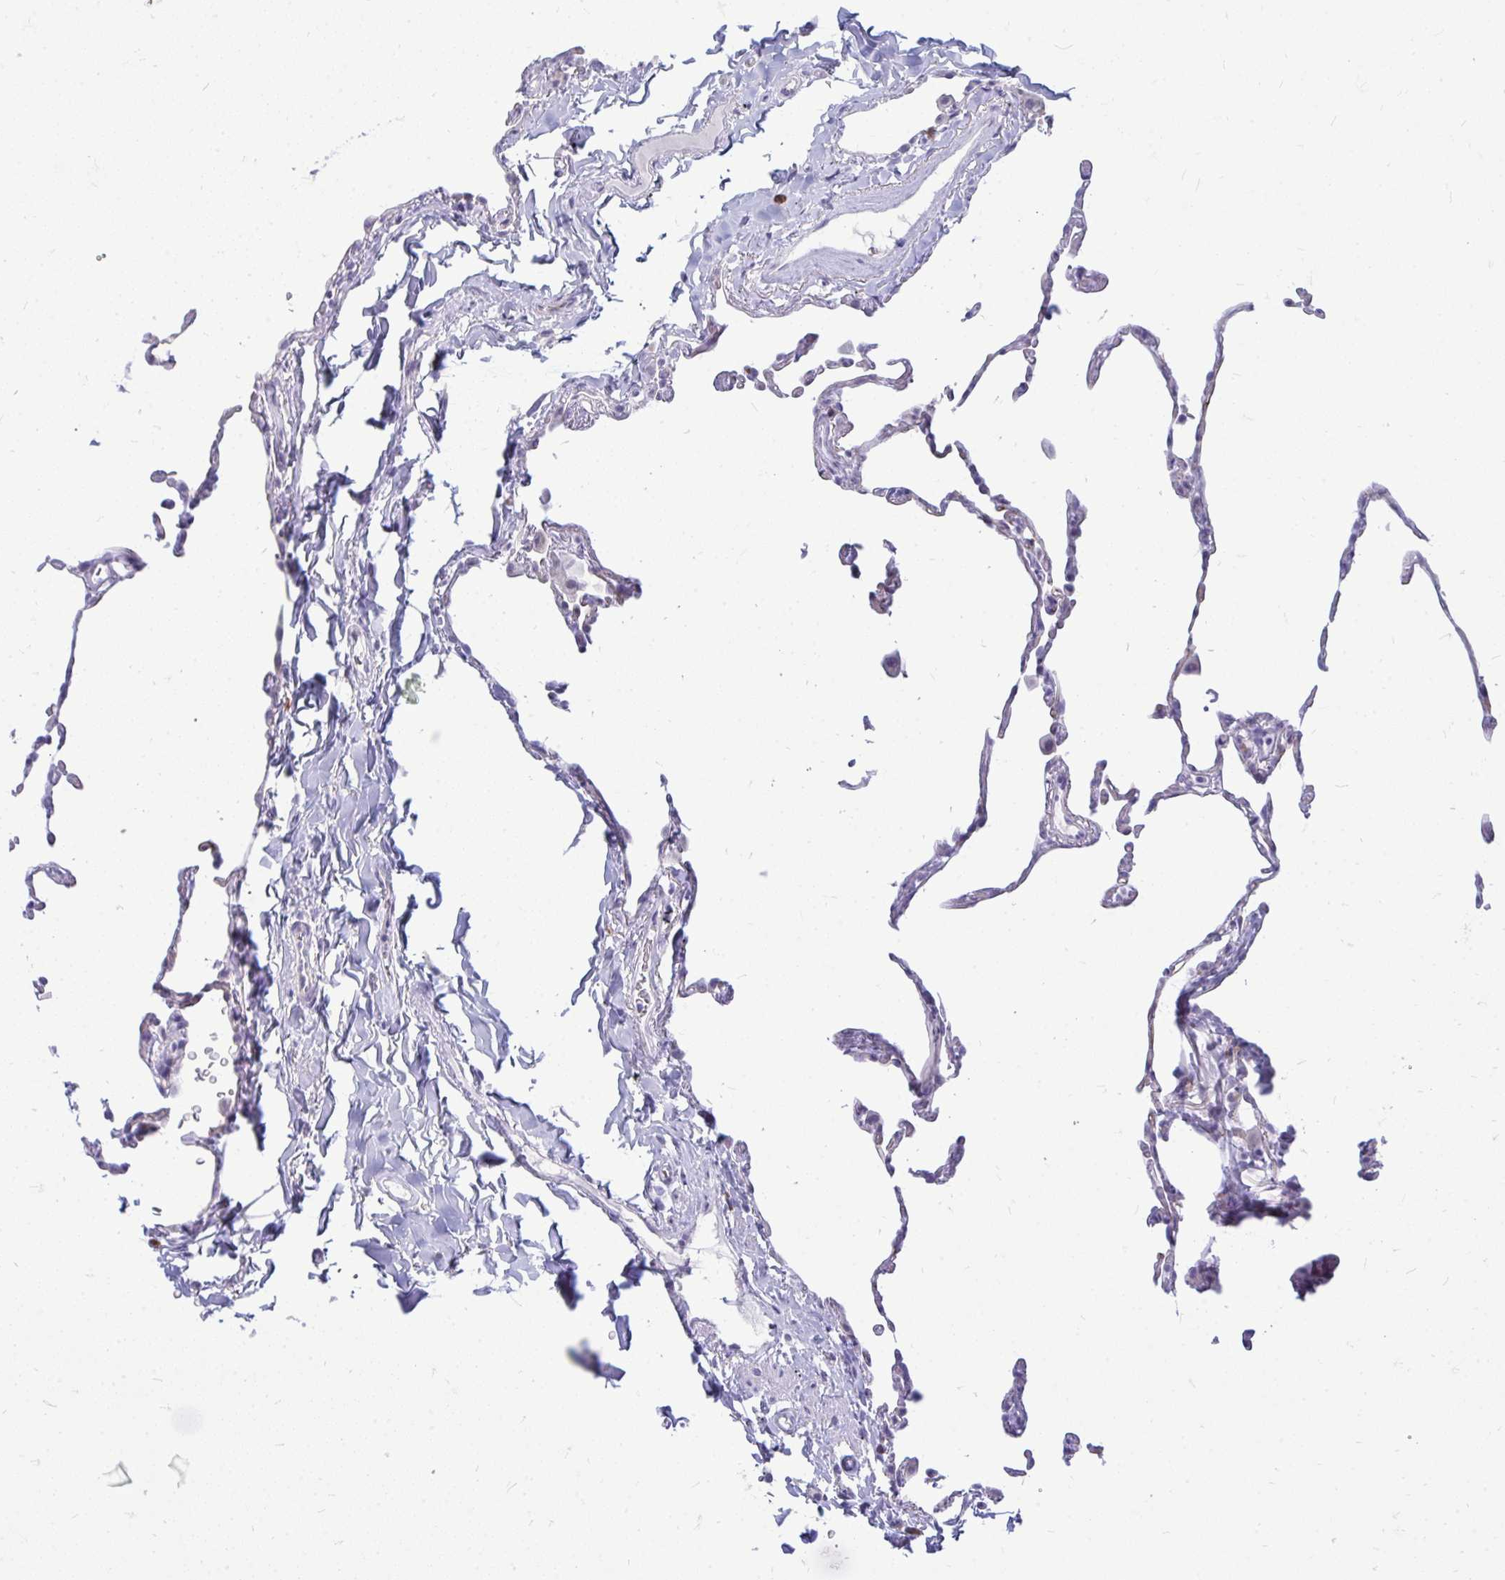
{"staining": {"intensity": "negative", "quantity": "none", "location": "none"}, "tissue": "lung", "cell_type": "Alveolar cells", "image_type": "normal", "snomed": [{"axis": "morphology", "description": "Normal tissue, NOS"}, {"axis": "topography", "description": "Lung"}], "caption": "This is a image of IHC staining of unremarkable lung, which shows no staining in alveolar cells. (Brightfield microscopy of DAB (3,3'-diaminobenzidine) immunohistochemistry at high magnification).", "gene": "TSPEAR", "patient": {"sex": "female", "age": 57}}